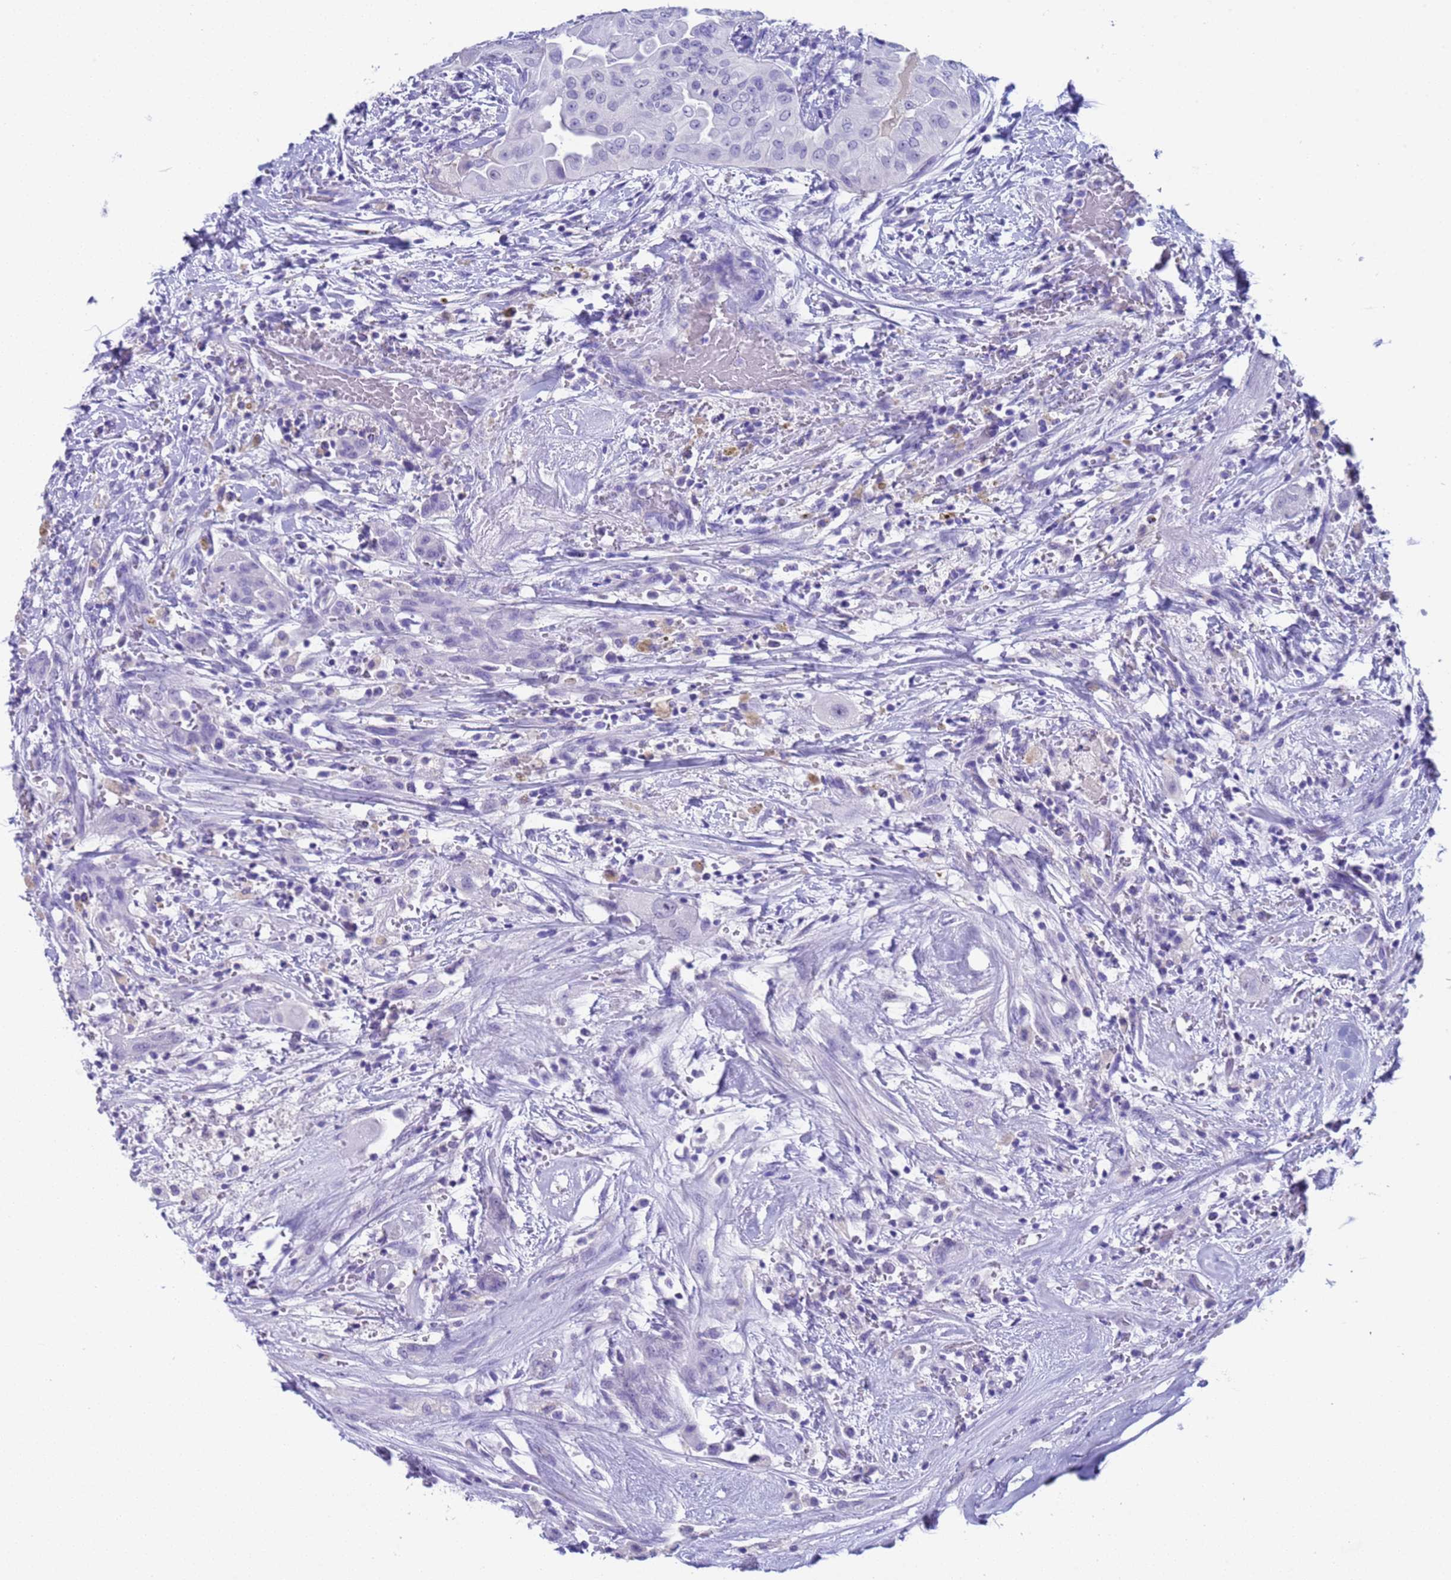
{"staining": {"intensity": "negative", "quantity": "none", "location": "none"}, "tissue": "thyroid cancer", "cell_type": "Tumor cells", "image_type": "cancer", "snomed": [{"axis": "morphology", "description": "Papillary adenocarcinoma, NOS"}, {"axis": "topography", "description": "Thyroid gland"}], "caption": "Immunohistochemical staining of thyroid cancer (papillary adenocarcinoma) reveals no significant positivity in tumor cells.", "gene": "CKM", "patient": {"sex": "female", "age": 59}}